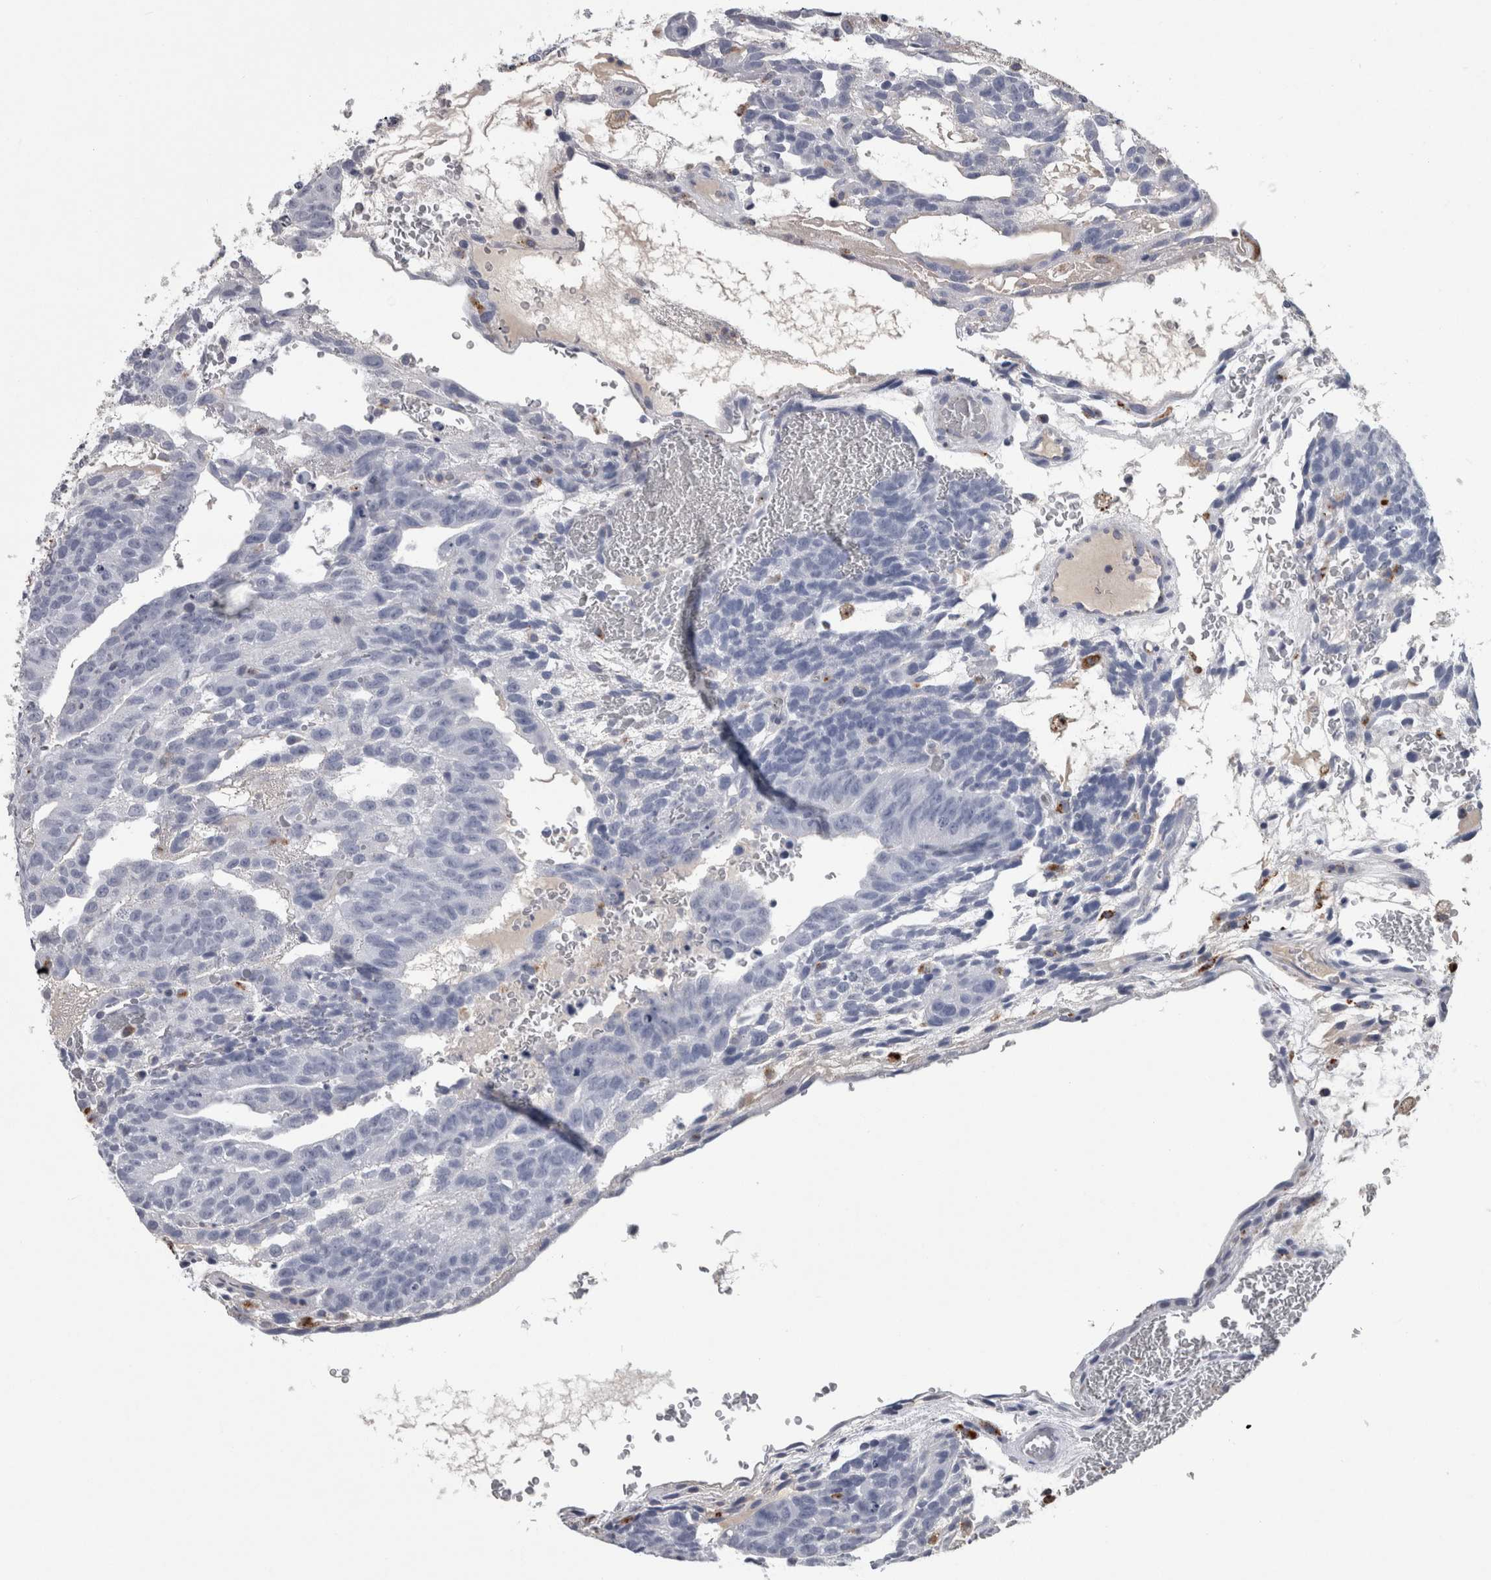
{"staining": {"intensity": "negative", "quantity": "none", "location": "none"}, "tissue": "testis cancer", "cell_type": "Tumor cells", "image_type": "cancer", "snomed": [{"axis": "morphology", "description": "Seminoma, NOS"}, {"axis": "morphology", "description": "Carcinoma, Embryonal, NOS"}, {"axis": "topography", "description": "Testis"}], "caption": "IHC of testis cancer (seminoma) demonstrates no positivity in tumor cells.", "gene": "DPP7", "patient": {"sex": "male", "age": 52}}